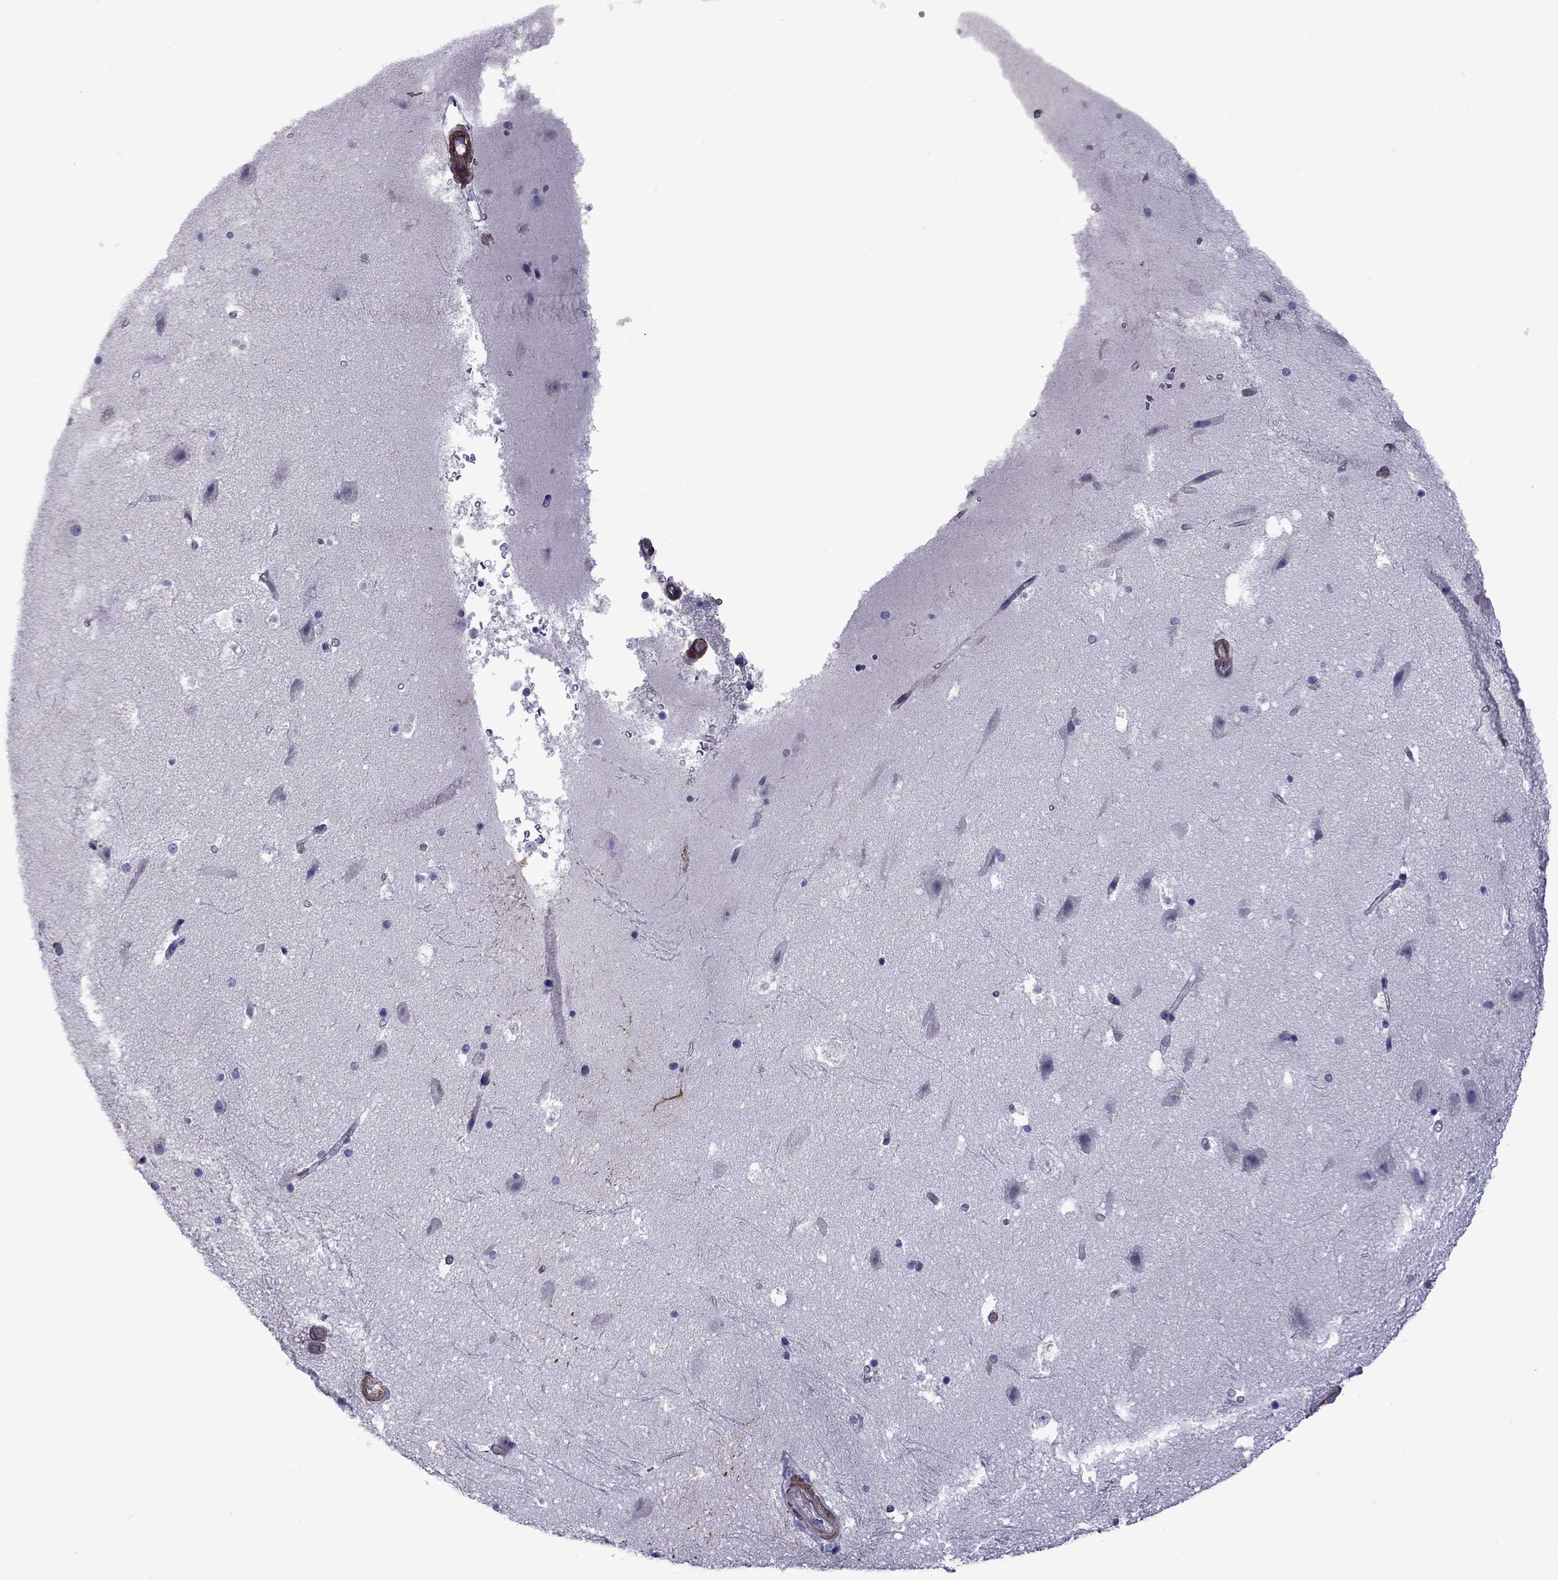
{"staining": {"intensity": "negative", "quantity": "none", "location": "none"}, "tissue": "hippocampus", "cell_type": "Glial cells", "image_type": "normal", "snomed": [{"axis": "morphology", "description": "Normal tissue, NOS"}, {"axis": "topography", "description": "Hippocampus"}], "caption": "The immunohistochemistry image has no significant staining in glial cells of hippocampus. (DAB IHC, high magnification).", "gene": "CHRNA5", "patient": {"sex": "male", "age": 51}}